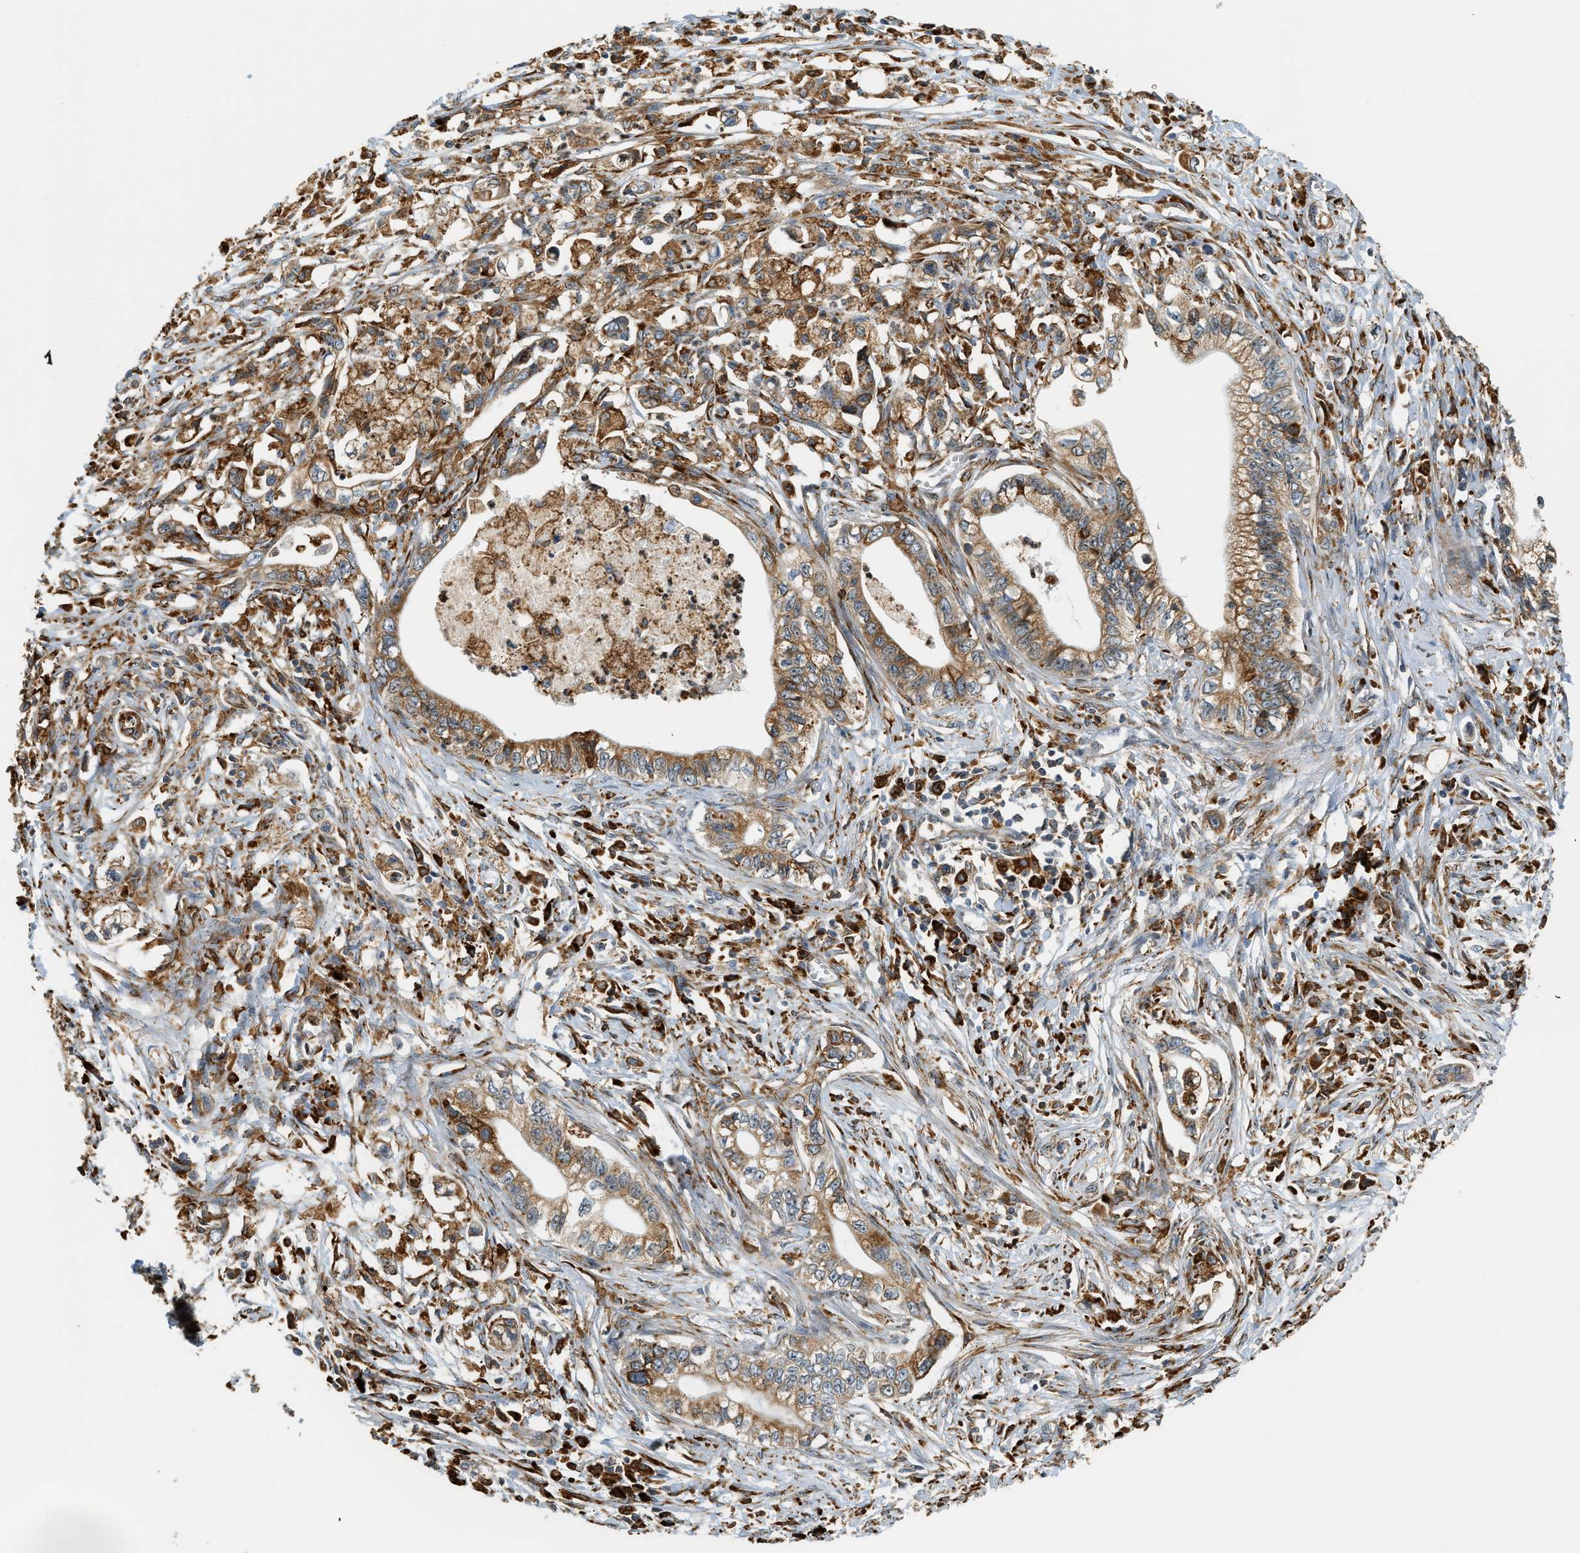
{"staining": {"intensity": "moderate", "quantity": ">75%", "location": "cytoplasmic/membranous"}, "tissue": "pancreatic cancer", "cell_type": "Tumor cells", "image_type": "cancer", "snomed": [{"axis": "morphology", "description": "Adenocarcinoma, NOS"}, {"axis": "topography", "description": "Pancreas"}], "caption": "Pancreatic cancer tissue reveals moderate cytoplasmic/membranous expression in approximately >75% of tumor cells, visualized by immunohistochemistry.", "gene": "SEMA4D", "patient": {"sex": "male", "age": 56}}